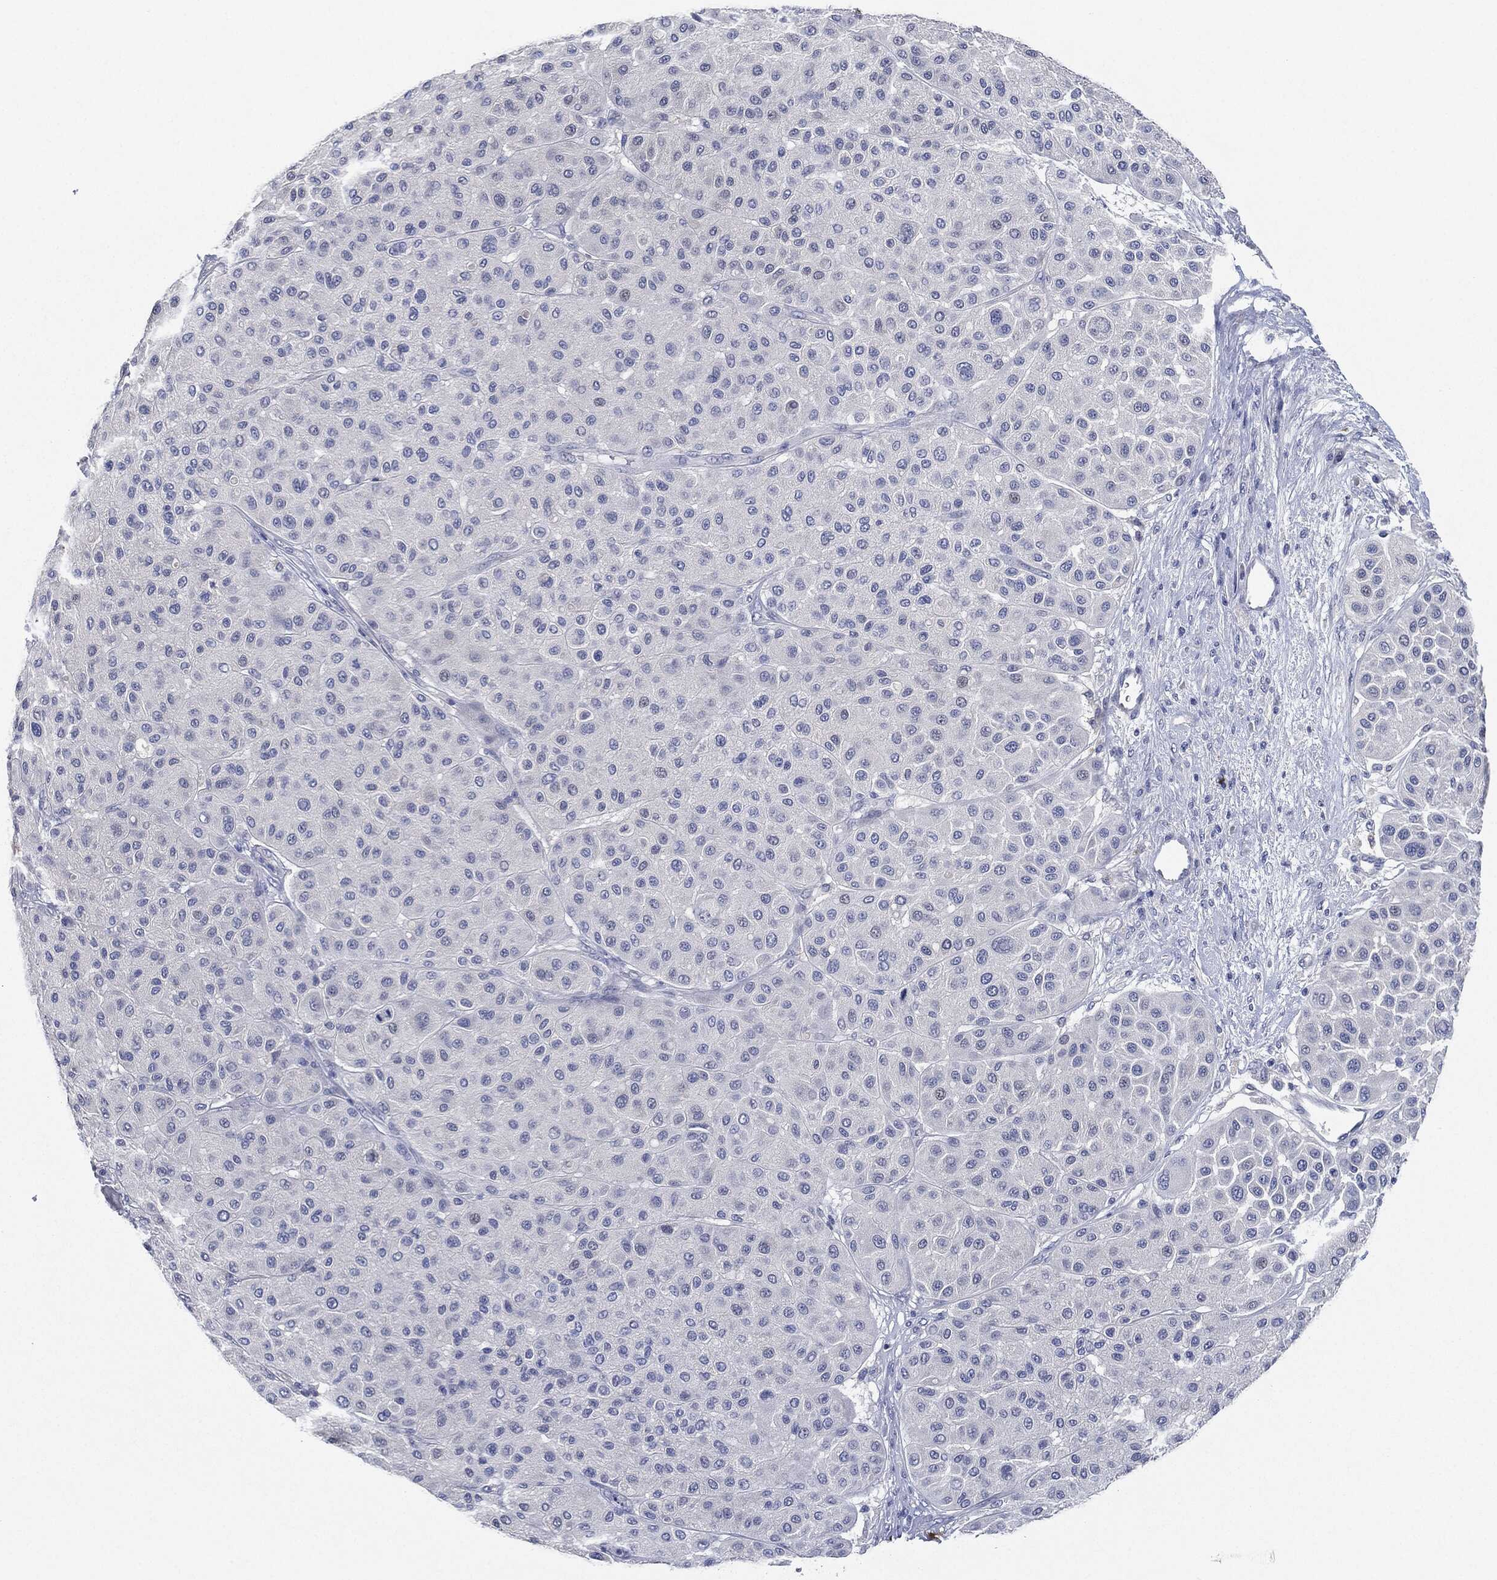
{"staining": {"intensity": "negative", "quantity": "none", "location": "none"}, "tissue": "melanoma", "cell_type": "Tumor cells", "image_type": "cancer", "snomed": [{"axis": "morphology", "description": "Malignant melanoma, Metastatic site"}, {"axis": "topography", "description": "Smooth muscle"}], "caption": "Immunohistochemical staining of malignant melanoma (metastatic site) reveals no significant staining in tumor cells. (Brightfield microscopy of DAB (3,3'-diaminobenzidine) immunohistochemistry at high magnification).", "gene": "NTRK1", "patient": {"sex": "male", "age": 41}}